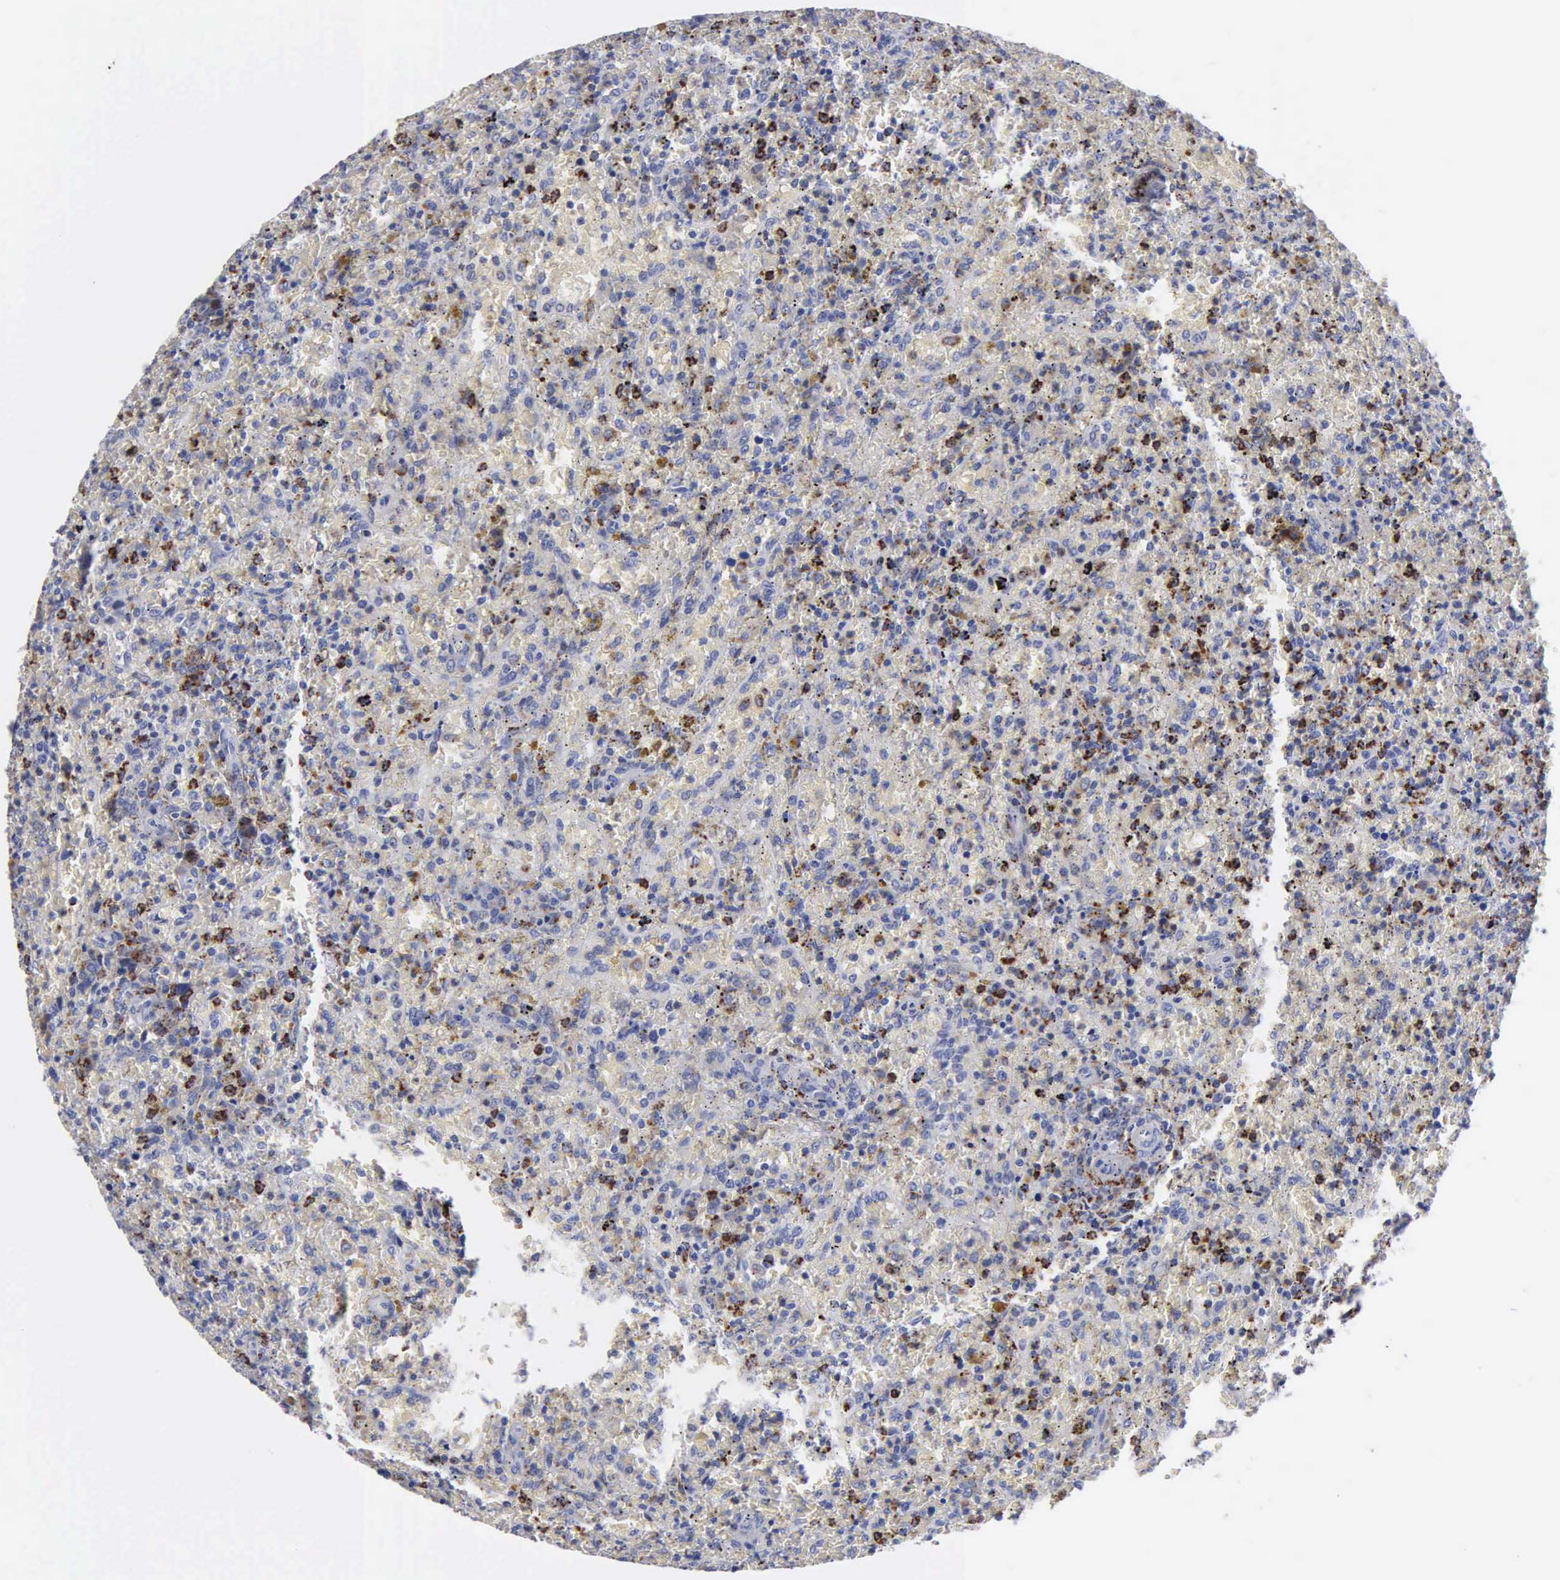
{"staining": {"intensity": "negative", "quantity": "none", "location": "none"}, "tissue": "lymphoma", "cell_type": "Tumor cells", "image_type": "cancer", "snomed": [{"axis": "morphology", "description": "Malignant lymphoma, non-Hodgkin's type, High grade"}, {"axis": "topography", "description": "Spleen"}, {"axis": "topography", "description": "Lymph node"}], "caption": "The photomicrograph shows no significant expression in tumor cells of lymphoma. The staining is performed using DAB brown chromogen with nuclei counter-stained in using hematoxylin.", "gene": "CTSH", "patient": {"sex": "female", "age": 70}}